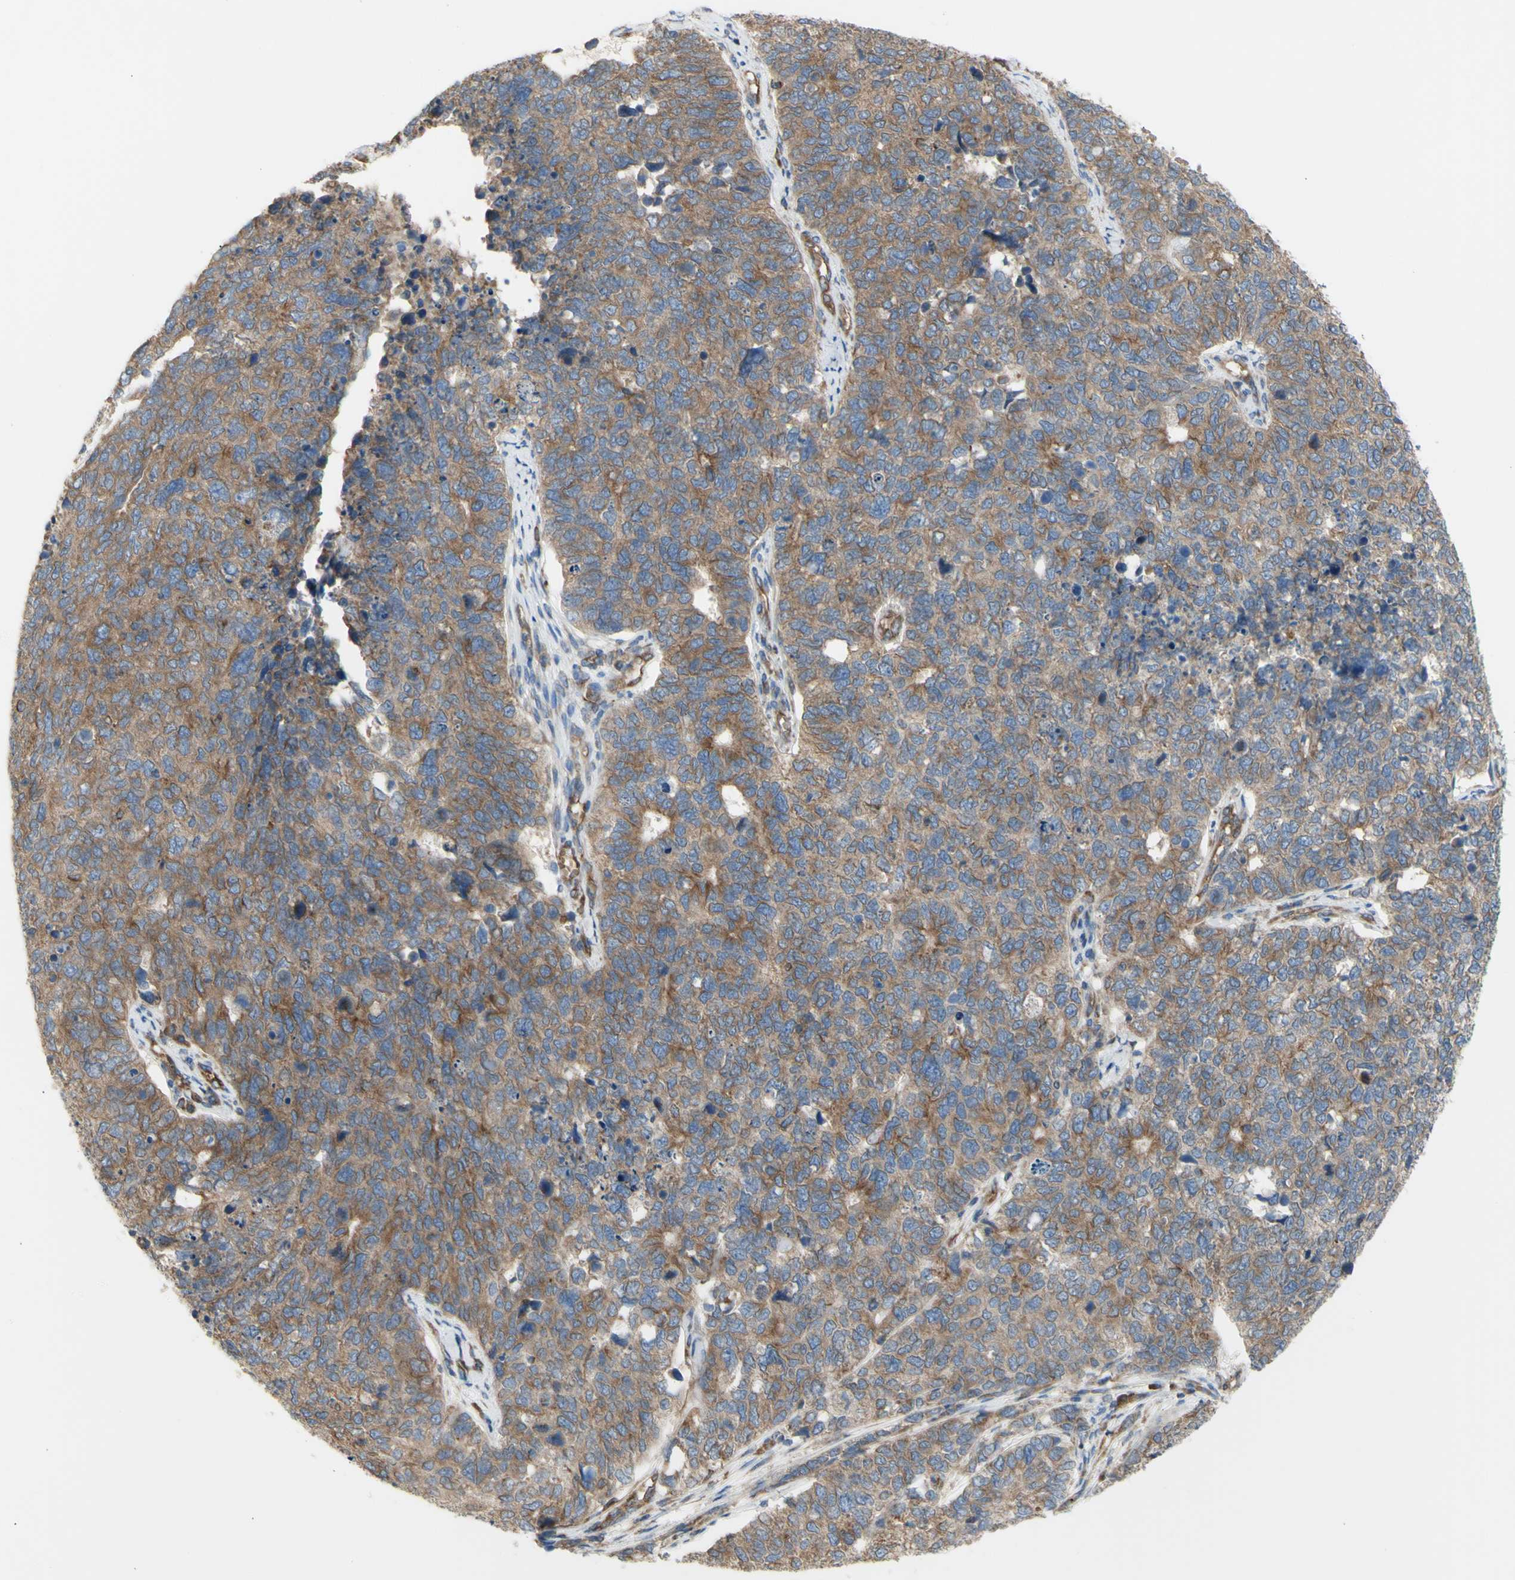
{"staining": {"intensity": "weak", "quantity": ">75%", "location": "cytoplasmic/membranous"}, "tissue": "cervical cancer", "cell_type": "Tumor cells", "image_type": "cancer", "snomed": [{"axis": "morphology", "description": "Squamous cell carcinoma, NOS"}, {"axis": "topography", "description": "Cervix"}], "caption": "A micrograph of cervical cancer stained for a protein exhibits weak cytoplasmic/membranous brown staining in tumor cells.", "gene": "KLC1", "patient": {"sex": "female", "age": 63}}